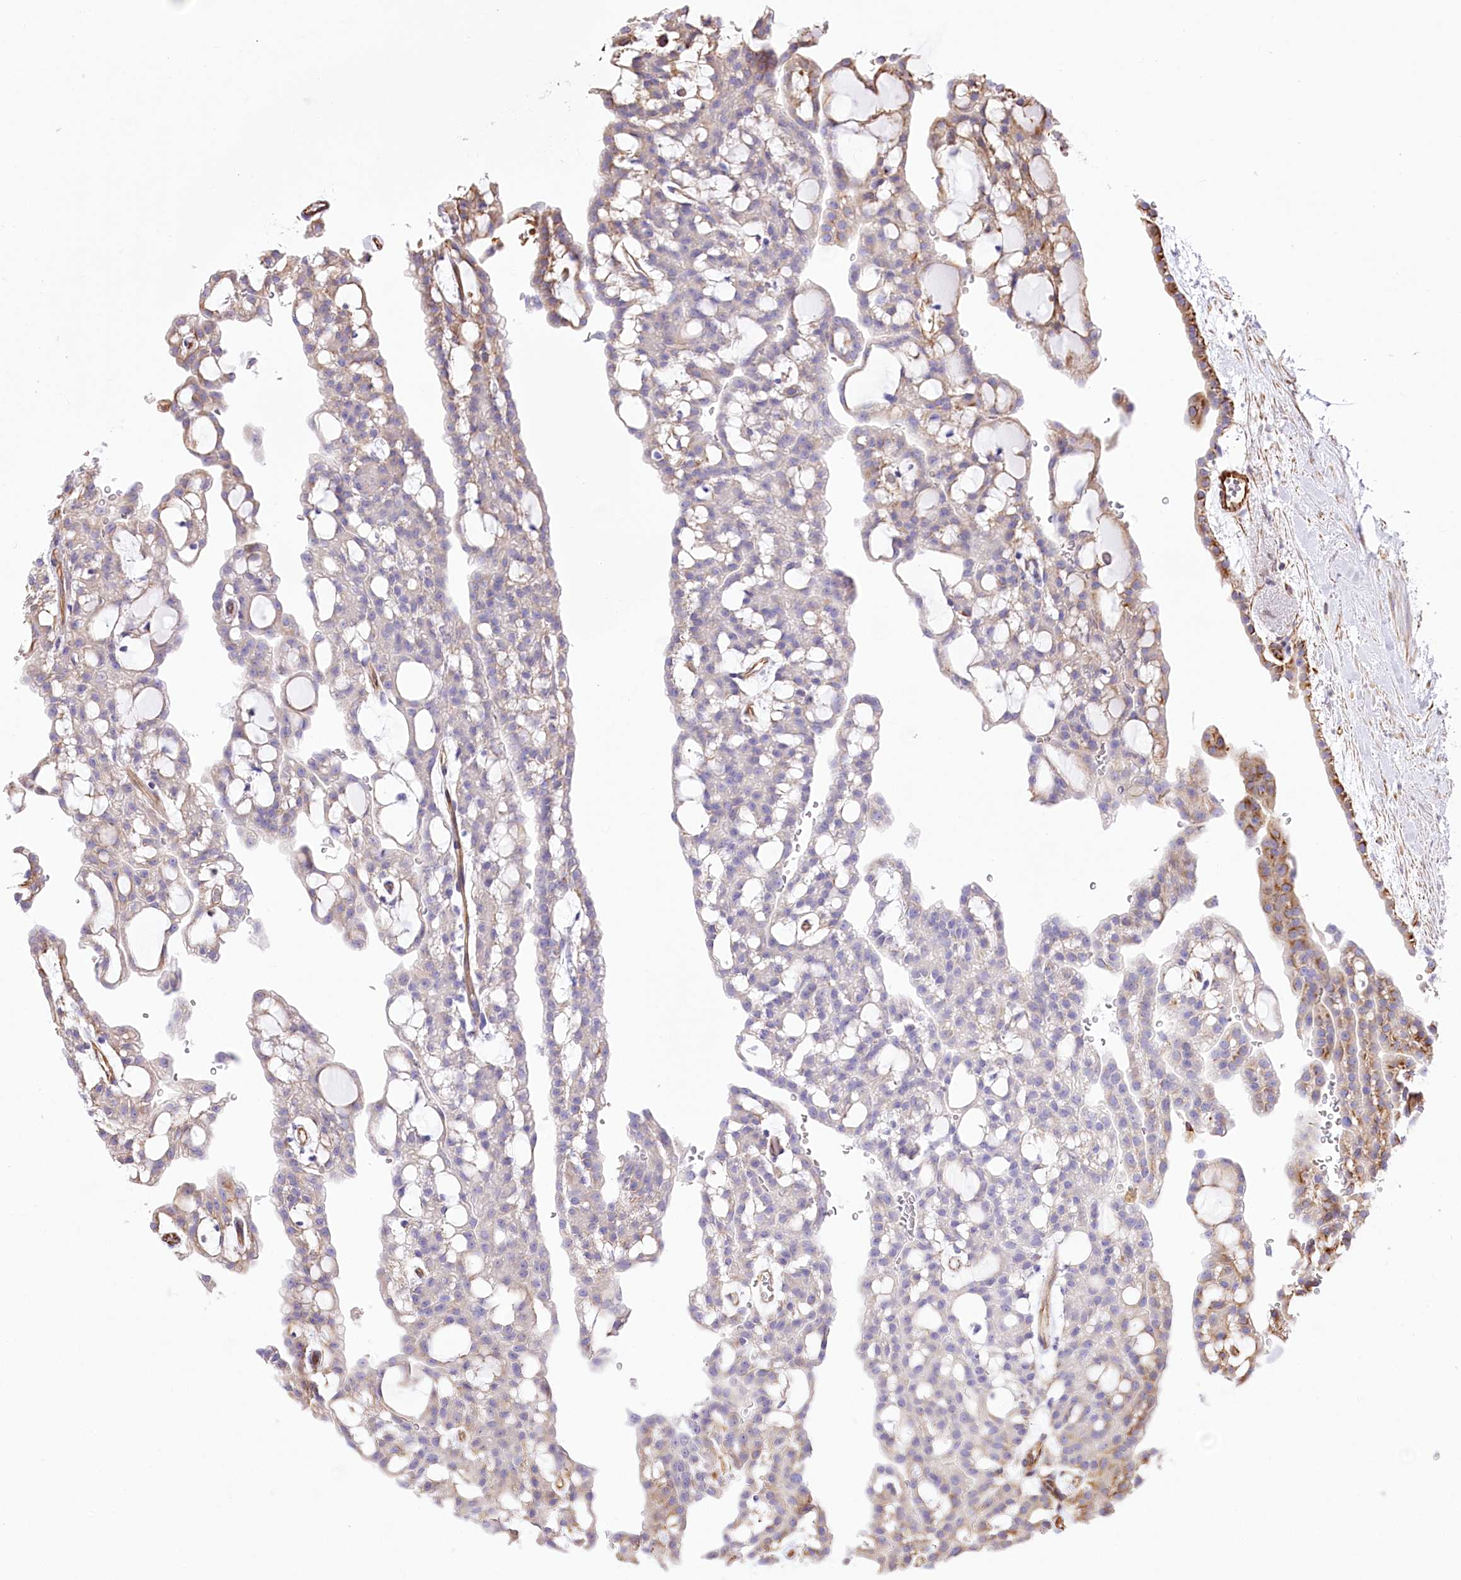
{"staining": {"intensity": "negative", "quantity": "none", "location": "none"}, "tissue": "renal cancer", "cell_type": "Tumor cells", "image_type": "cancer", "snomed": [{"axis": "morphology", "description": "Adenocarcinoma, NOS"}, {"axis": "topography", "description": "Kidney"}], "caption": "A histopathology image of human adenocarcinoma (renal) is negative for staining in tumor cells. (DAB immunohistochemistry with hematoxylin counter stain).", "gene": "TTC1", "patient": {"sex": "male", "age": 63}}